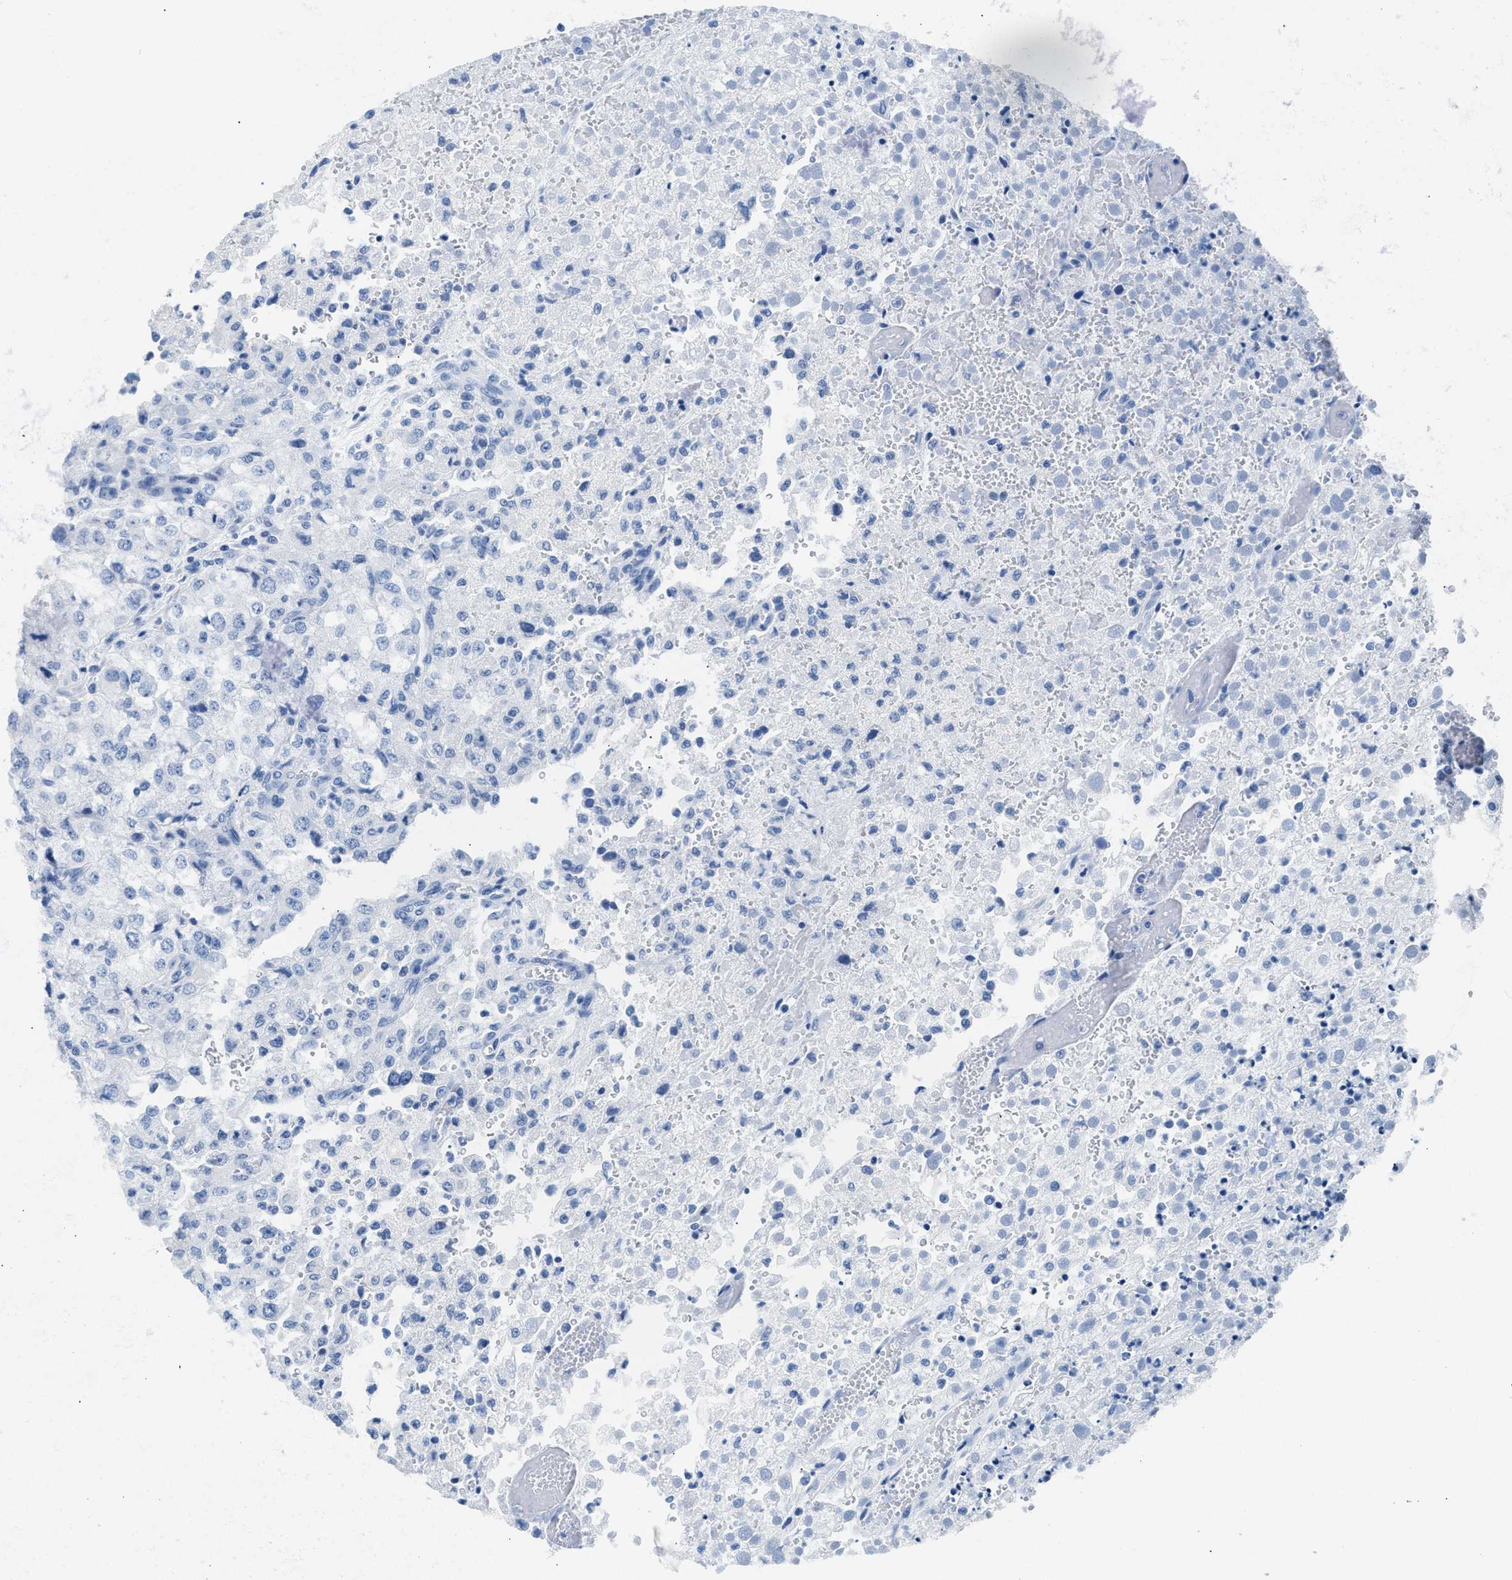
{"staining": {"intensity": "negative", "quantity": "none", "location": "none"}, "tissue": "renal cancer", "cell_type": "Tumor cells", "image_type": "cancer", "snomed": [{"axis": "morphology", "description": "Adenocarcinoma, NOS"}, {"axis": "topography", "description": "Kidney"}], "caption": "Immunohistochemical staining of renal adenocarcinoma demonstrates no significant staining in tumor cells. (Stains: DAB (3,3'-diaminobenzidine) immunohistochemistry (IHC) with hematoxylin counter stain, Microscopy: brightfield microscopy at high magnification).", "gene": "CPS1", "patient": {"sex": "female", "age": 54}}